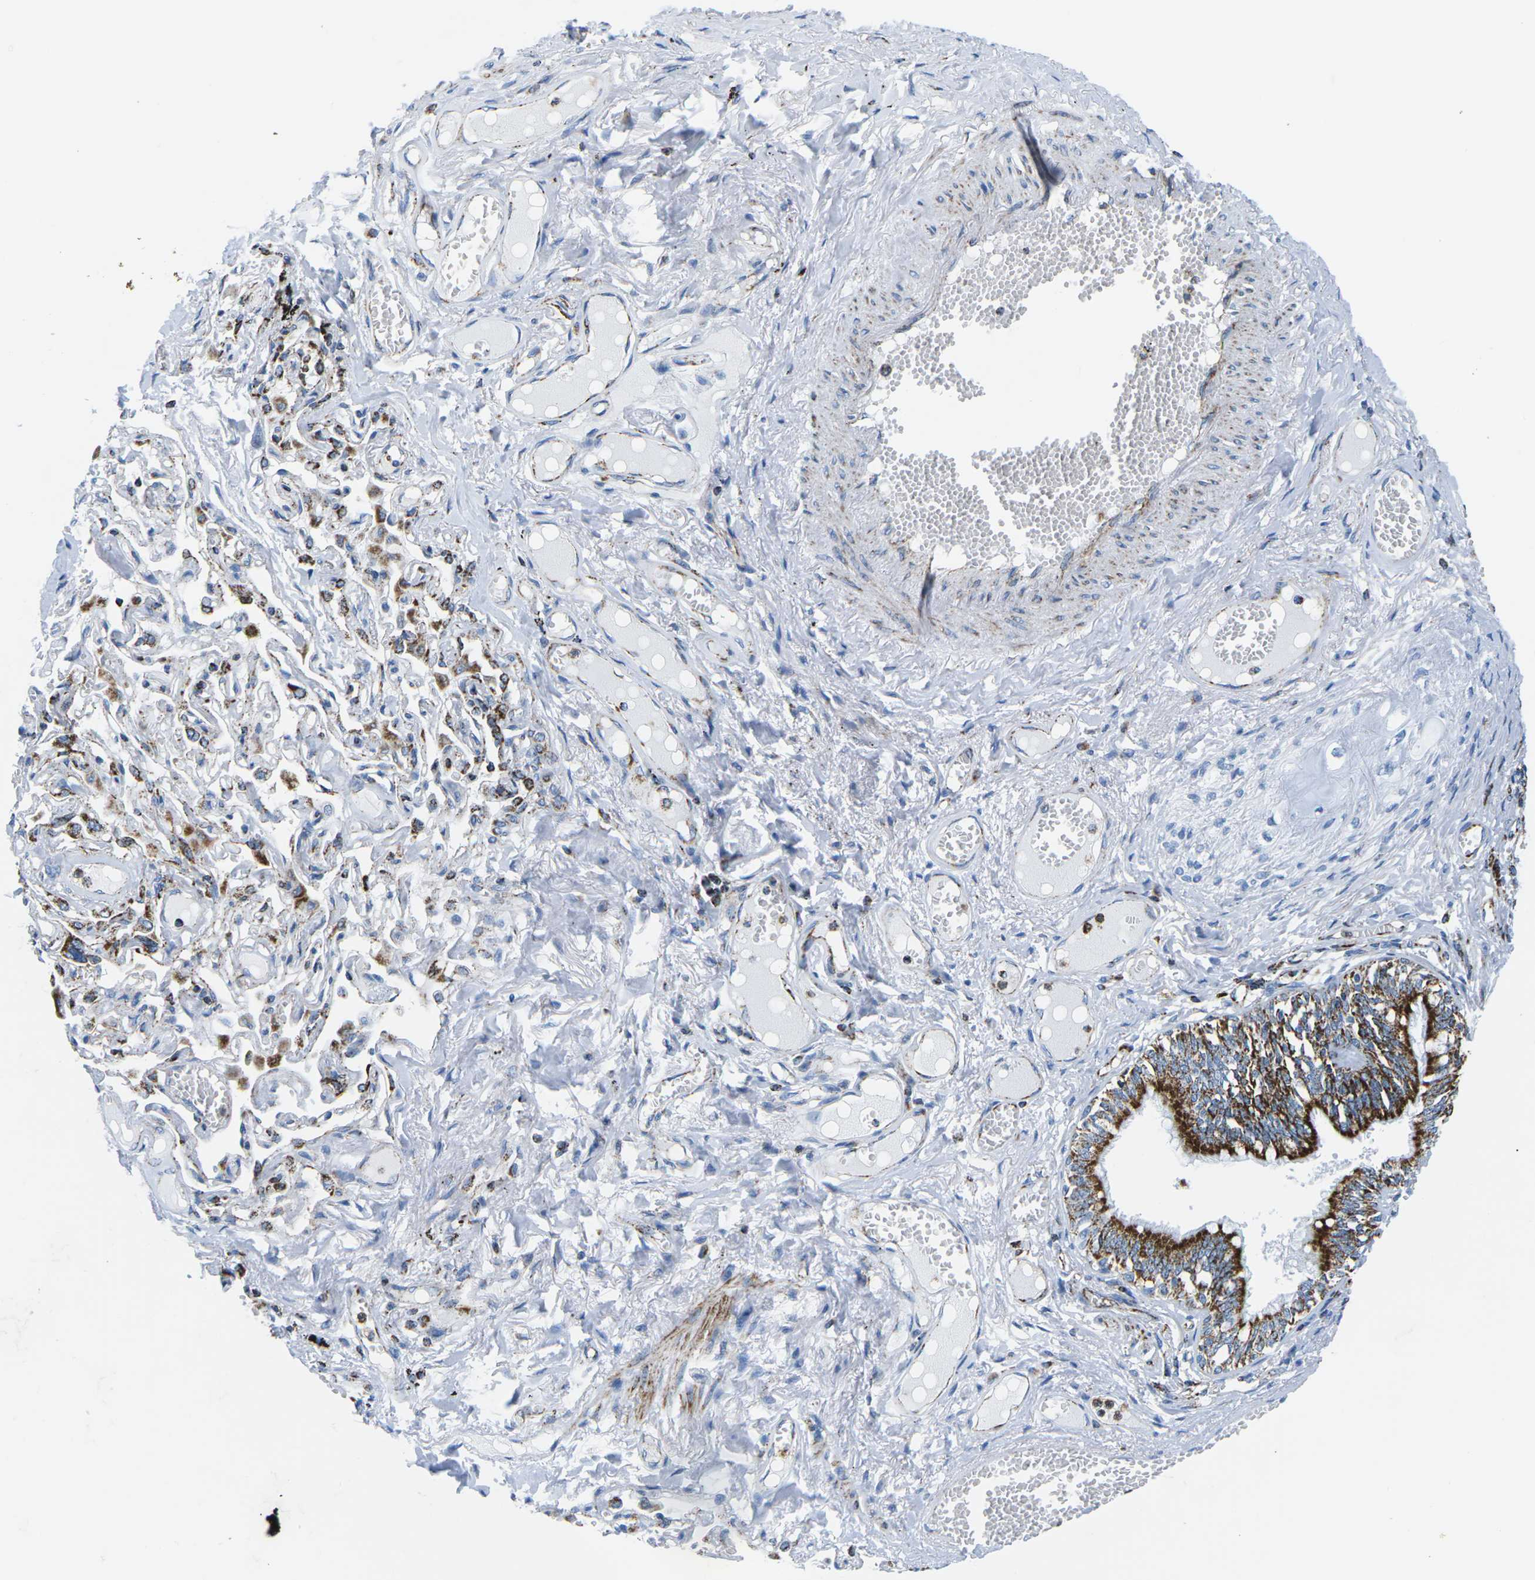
{"staining": {"intensity": "strong", "quantity": ">75%", "location": "cytoplasmic/membranous"}, "tissue": "bronchus", "cell_type": "Respiratory epithelial cells", "image_type": "normal", "snomed": [{"axis": "morphology", "description": "Normal tissue, NOS"}, {"axis": "morphology", "description": "Inflammation, NOS"}, {"axis": "topography", "description": "Cartilage tissue"}, {"axis": "topography", "description": "Lung"}], "caption": "The image shows staining of unremarkable bronchus, revealing strong cytoplasmic/membranous protein positivity (brown color) within respiratory epithelial cells. (Stains: DAB in brown, nuclei in blue, Microscopy: brightfield microscopy at high magnification).", "gene": "COX6C", "patient": {"sex": "male", "age": 71}}